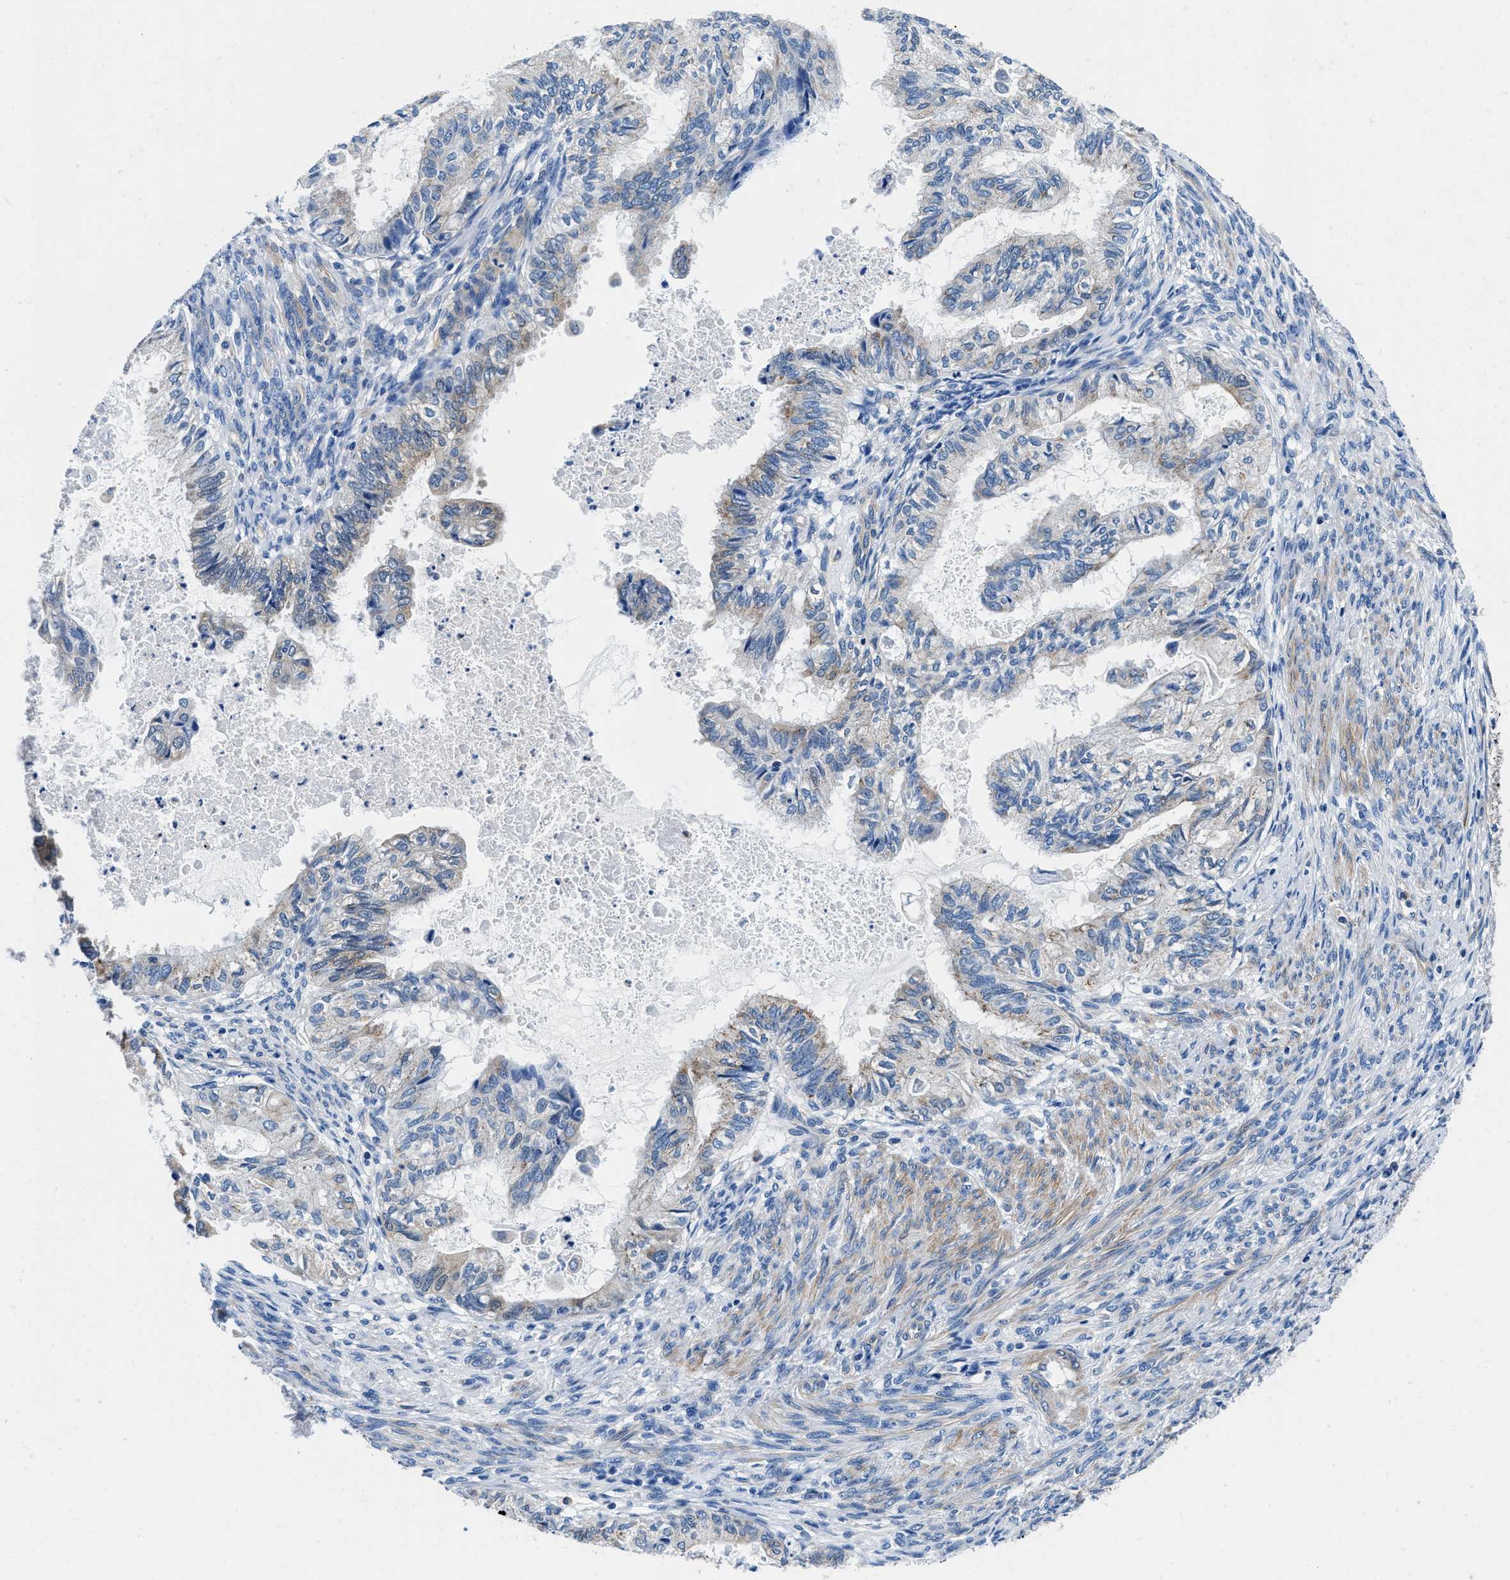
{"staining": {"intensity": "weak", "quantity": "25%-75%", "location": "cytoplasmic/membranous"}, "tissue": "cervical cancer", "cell_type": "Tumor cells", "image_type": "cancer", "snomed": [{"axis": "morphology", "description": "Normal tissue, NOS"}, {"axis": "morphology", "description": "Adenocarcinoma, NOS"}, {"axis": "topography", "description": "Cervix"}, {"axis": "topography", "description": "Endometrium"}], "caption": "Approximately 25%-75% of tumor cells in adenocarcinoma (cervical) exhibit weak cytoplasmic/membranous protein staining as visualized by brown immunohistochemical staining.", "gene": "NEU1", "patient": {"sex": "female", "age": 86}}